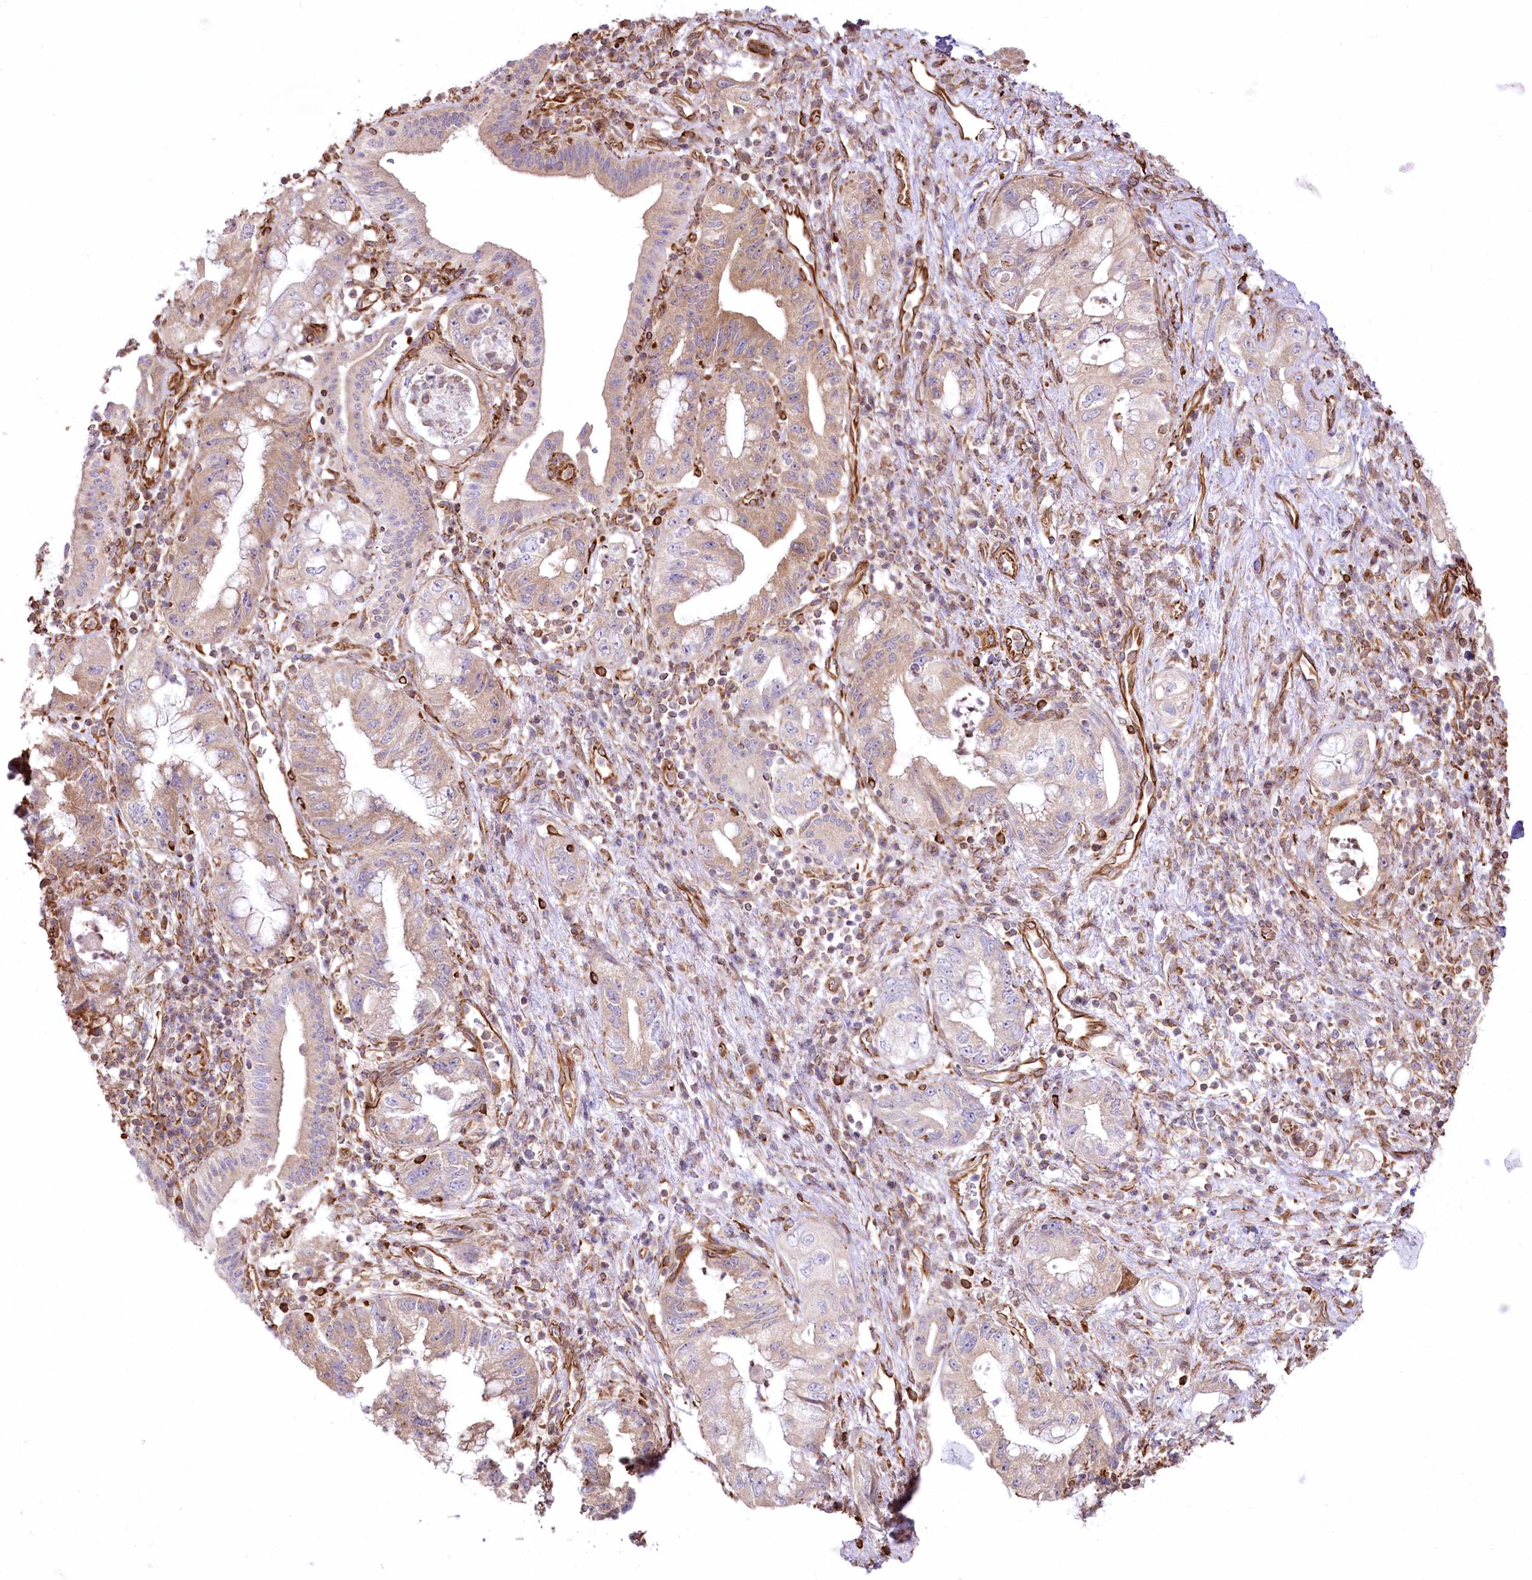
{"staining": {"intensity": "moderate", "quantity": "<25%", "location": "cytoplasmic/membranous"}, "tissue": "pancreatic cancer", "cell_type": "Tumor cells", "image_type": "cancer", "snomed": [{"axis": "morphology", "description": "Adenocarcinoma, NOS"}, {"axis": "topography", "description": "Pancreas"}], "caption": "Human adenocarcinoma (pancreatic) stained for a protein (brown) shows moderate cytoplasmic/membranous positive positivity in about <25% of tumor cells.", "gene": "TTC1", "patient": {"sex": "female", "age": 73}}